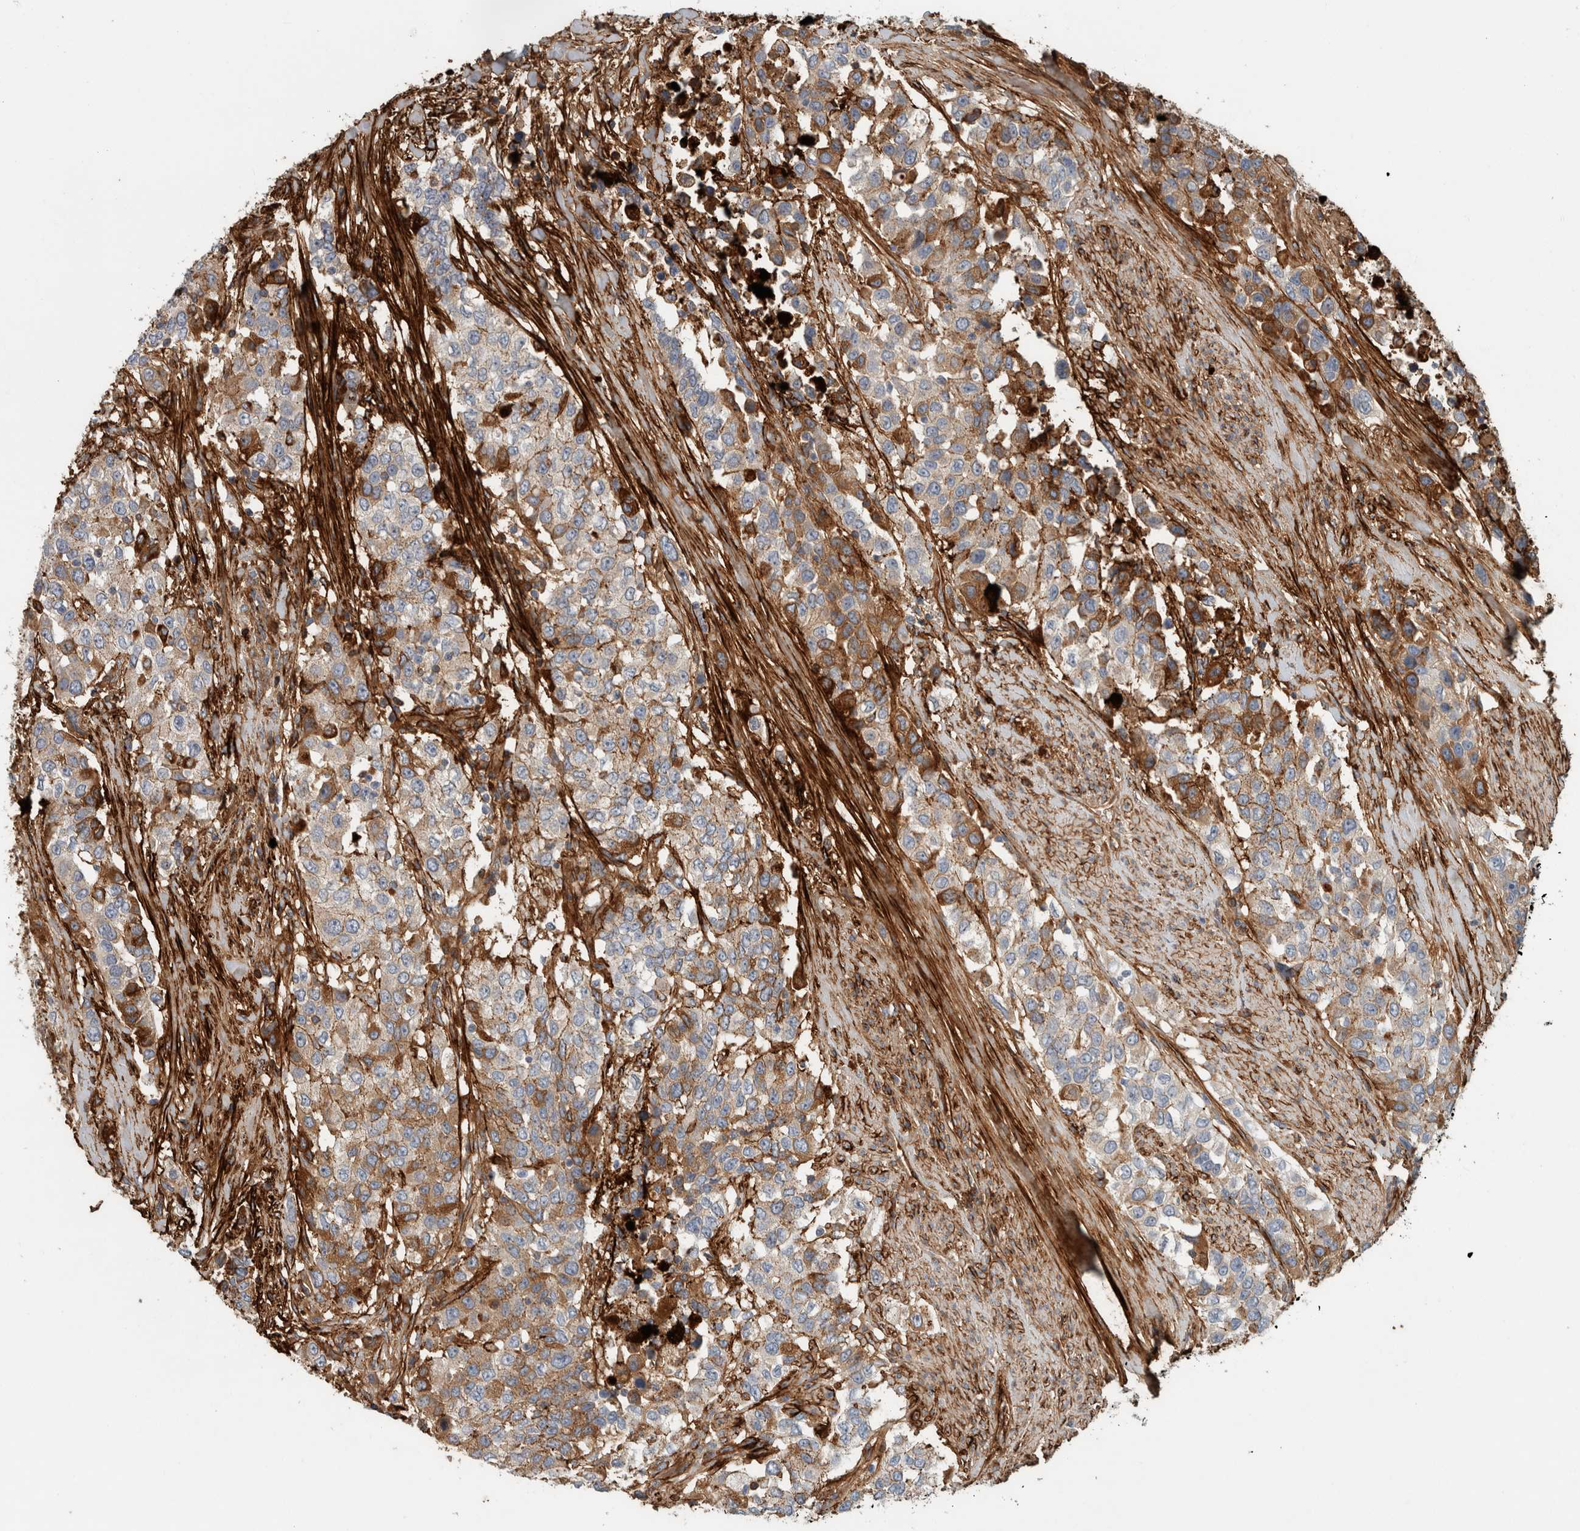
{"staining": {"intensity": "moderate", "quantity": "25%-75%", "location": "cytoplasmic/membranous"}, "tissue": "urothelial cancer", "cell_type": "Tumor cells", "image_type": "cancer", "snomed": [{"axis": "morphology", "description": "Urothelial carcinoma, High grade"}, {"axis": "topography", "description": "Urinary bladder"}], "caption": "Immunohistochemistry photomicrograph of neoplastic tissue: urothelial carcinoma (high-grade) stained using immunohistochemistry displays medium levels of moderate protein expression localized specifically in the cytoplasmic/membranous of tumor cells, appearing as a cytoplasmic/membranous brown color.", "gene": "FN1", "patient": {"sex": "female", "age": 80}}